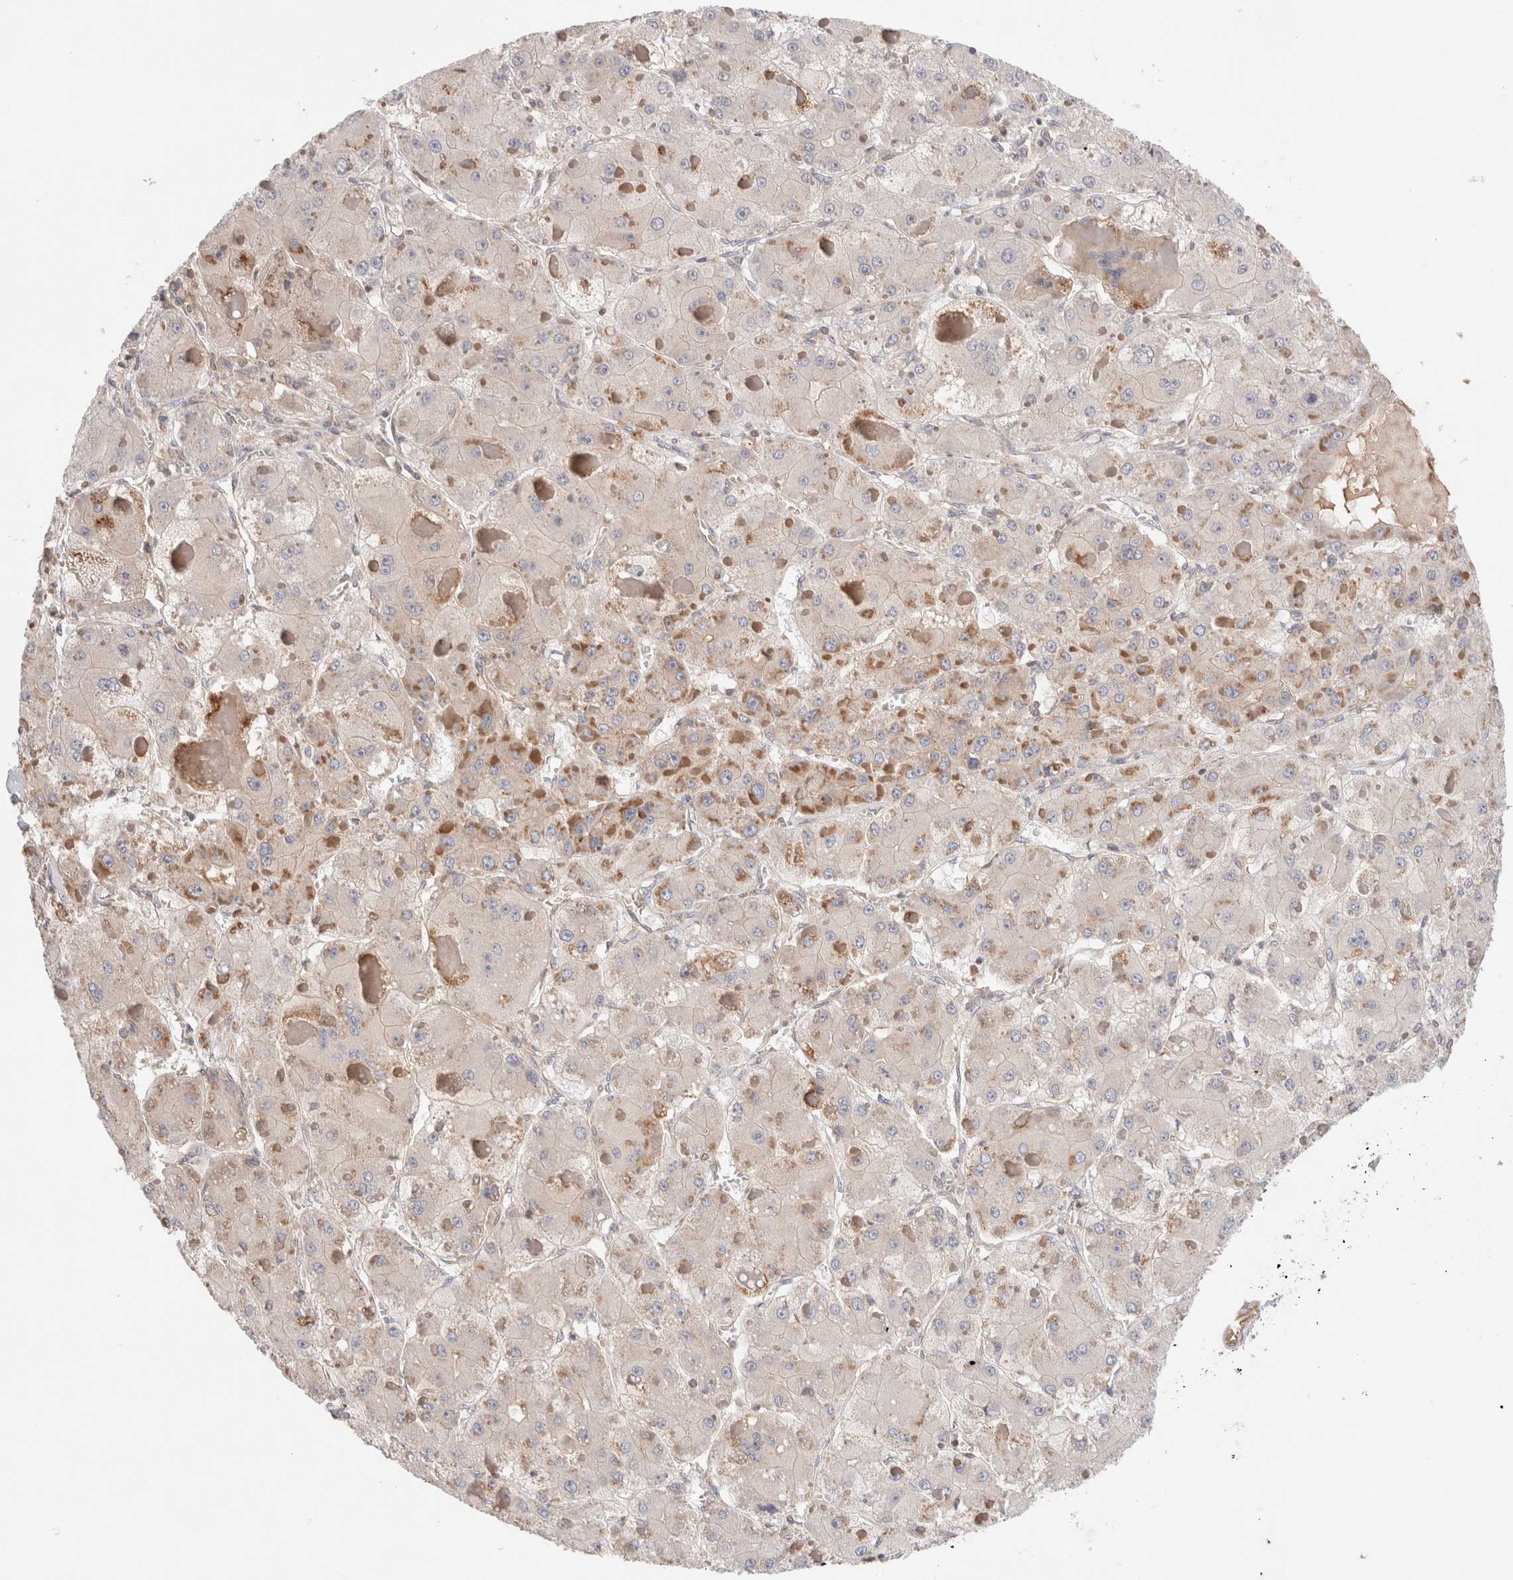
{"staining": {"intensity": "moderate", "quantity": "<25%", "location": "cytoplasmic/membranous"}, "tissue": "liver cancer", "cell_type": "Tumor cells", "image_type": "cancer", "snomed": [{"axis": "morphology", "description": "Carcinoma, Hepatocellular, NOS"}, {"axis": "topography", "description": "Liver"}], "caption": "This micrograph demonstrates IHC staining of human hepatocellular carcinoma (liver), with low moderate cytoplasmic/membranous expression in about <25% of tumor cells.", "gene": "SIKE1", "patient": {"sex": "female", "age": 73}}